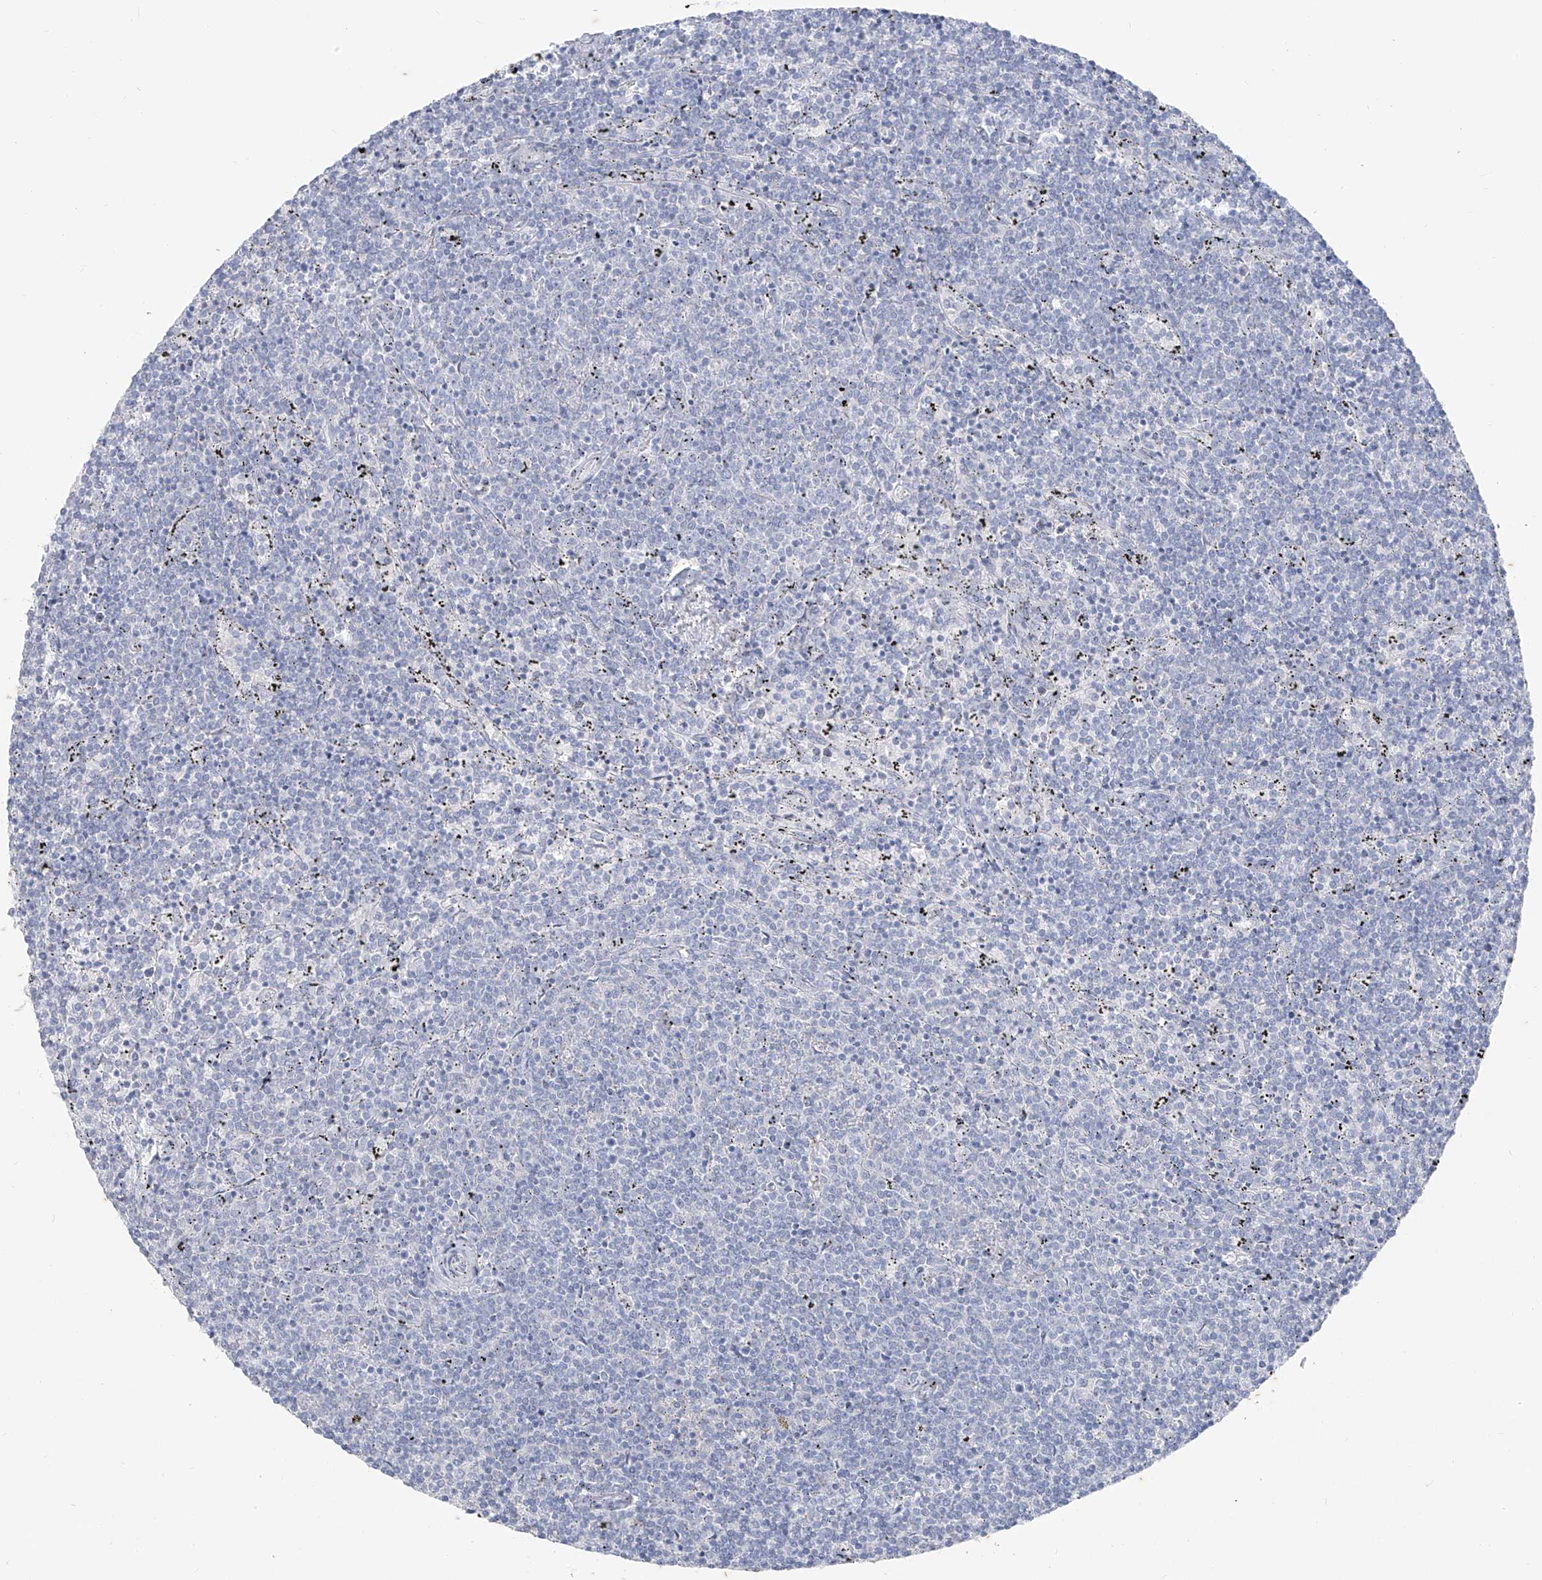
{"staining": {"intensity": "negative", "quantity": "none", "location": "none"}, "tissue": "lymphoma", "cell_type": "Tumor cells", "image_type": "cancer", "snomed": [{"axis": "morphology", "description": "Malignant lymphoma, non-Hodgkin's type, Low grade"}, {"axis": "topography", "description": "Spleen"}], "caption": "This is an immunohistochemistry micrograph of low-grade malignant lymphoma, non-Hodgkin's type. There is no expression in tumor cells.", "gene": "CX3CR1", "patient": {"sex": "female", "age": 50}}